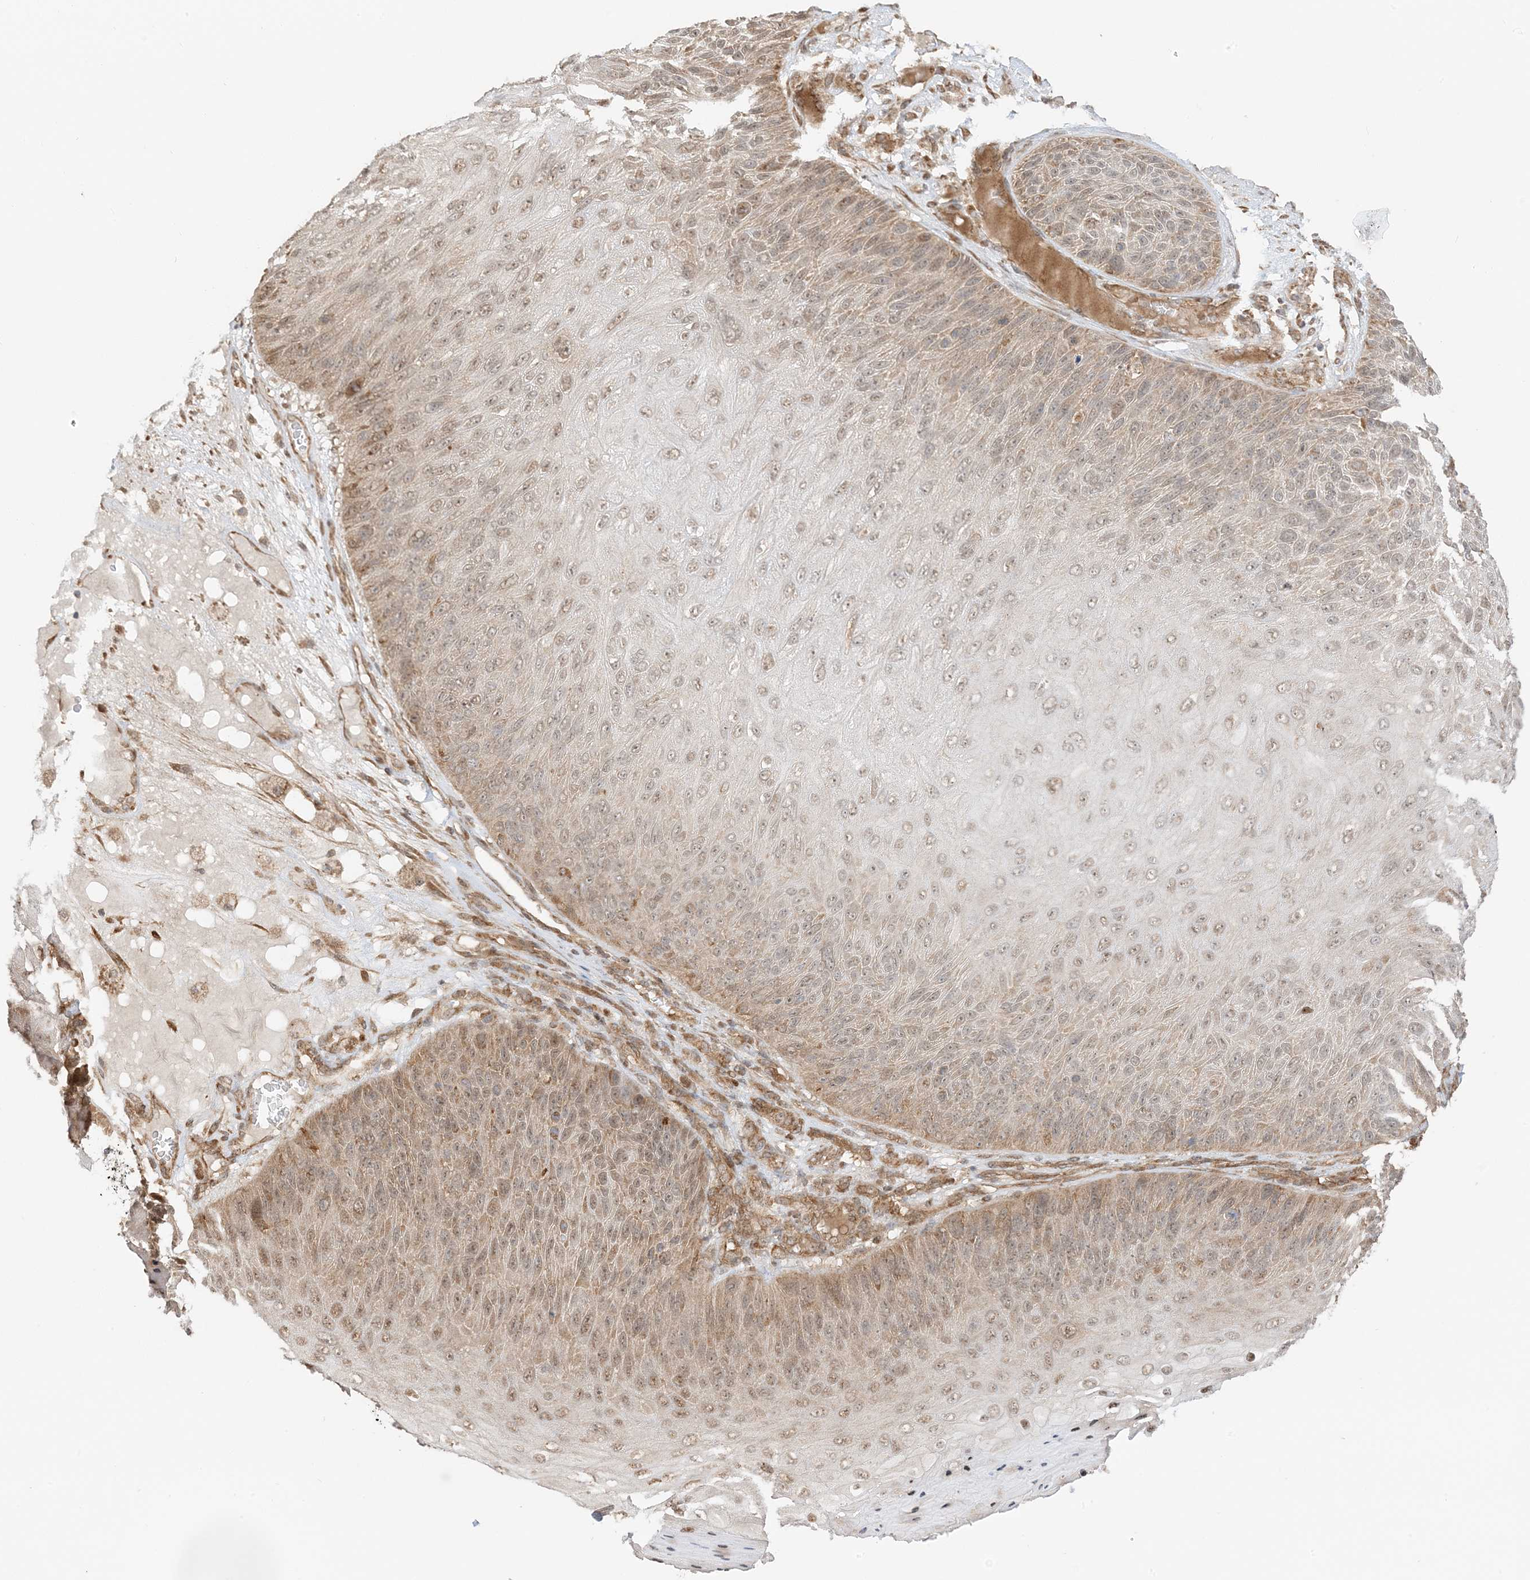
{"staining": {"intensity": "moderate", "quantity": "25%-75%", "location": "cytoplasmic/membranous"}, "tissue": "skin cancer", "cell_type": "Tumor cells", "image_type": "cancer", "snomed": [{"axis": "morphology", "description": "Squamous cell carcinoma, NOS"}, {"axis": "topography", "description": "Skin"}], "caption": "Skin cancer stained with a protein marker reveals moderate staining in tumor cells.", "gene": "UBAP2L", "patient": {"sex": "female", "age": 88}}